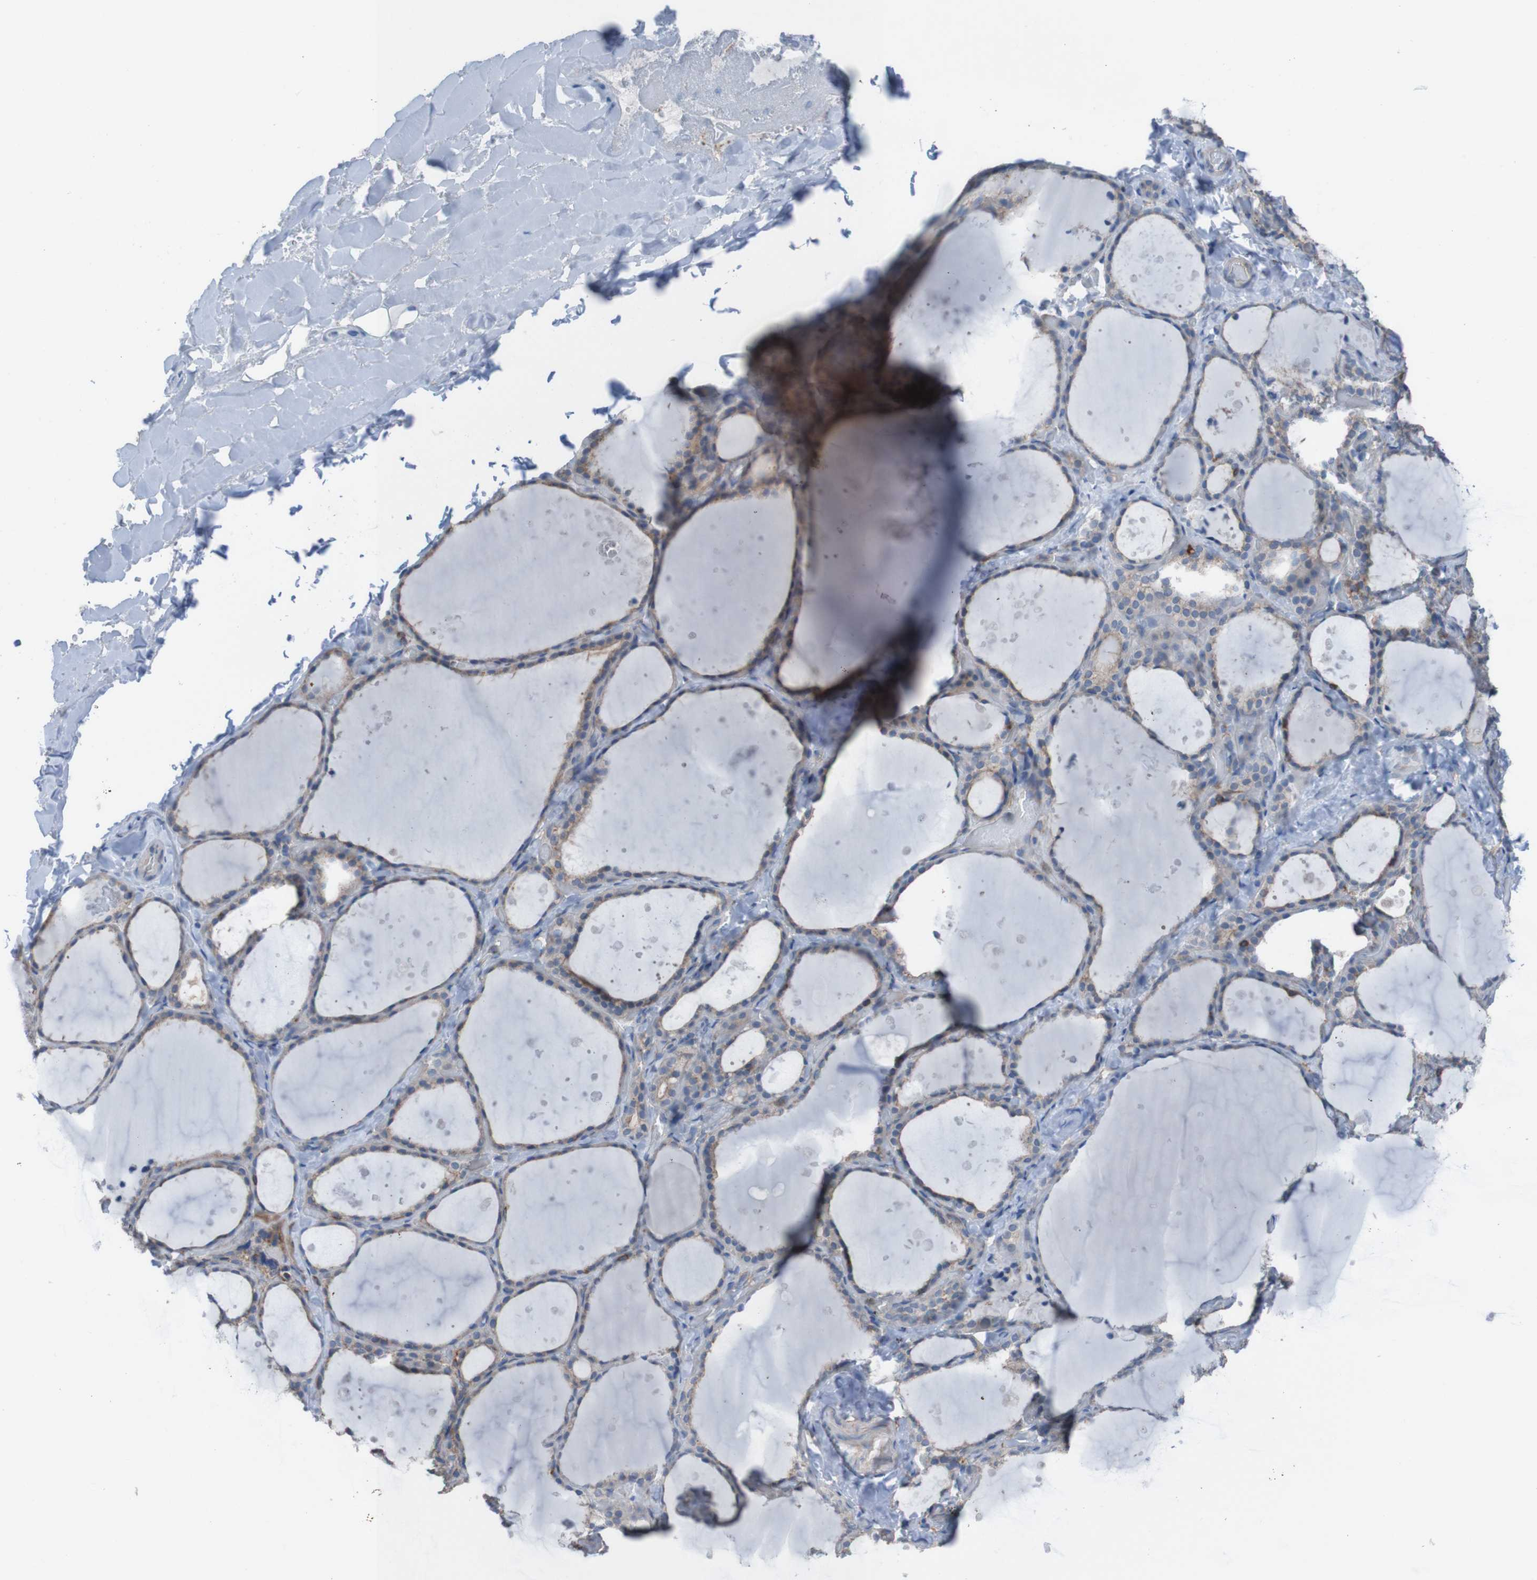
{"staining": {"intensity": "moderate", "quantity": ">75%", "location": "cytoplasmic/membranous"}, "tissue": "thyroid gland", "cell_type": "Glandular cells", "image_type": "normal", "snomed": [{"axis": "morphology", "description": "Normal tissue, NOS"}, {"axis": "topography", "description": "Thyroid gland"}], "caption": "Thyroid gland stained with immunohistochemistry displays moderate cytoplasmic/membranous expression in approximately >75% of glandular cells.", "gene": "MINAR1", "patient": {"sex": "female", "age": 44}}